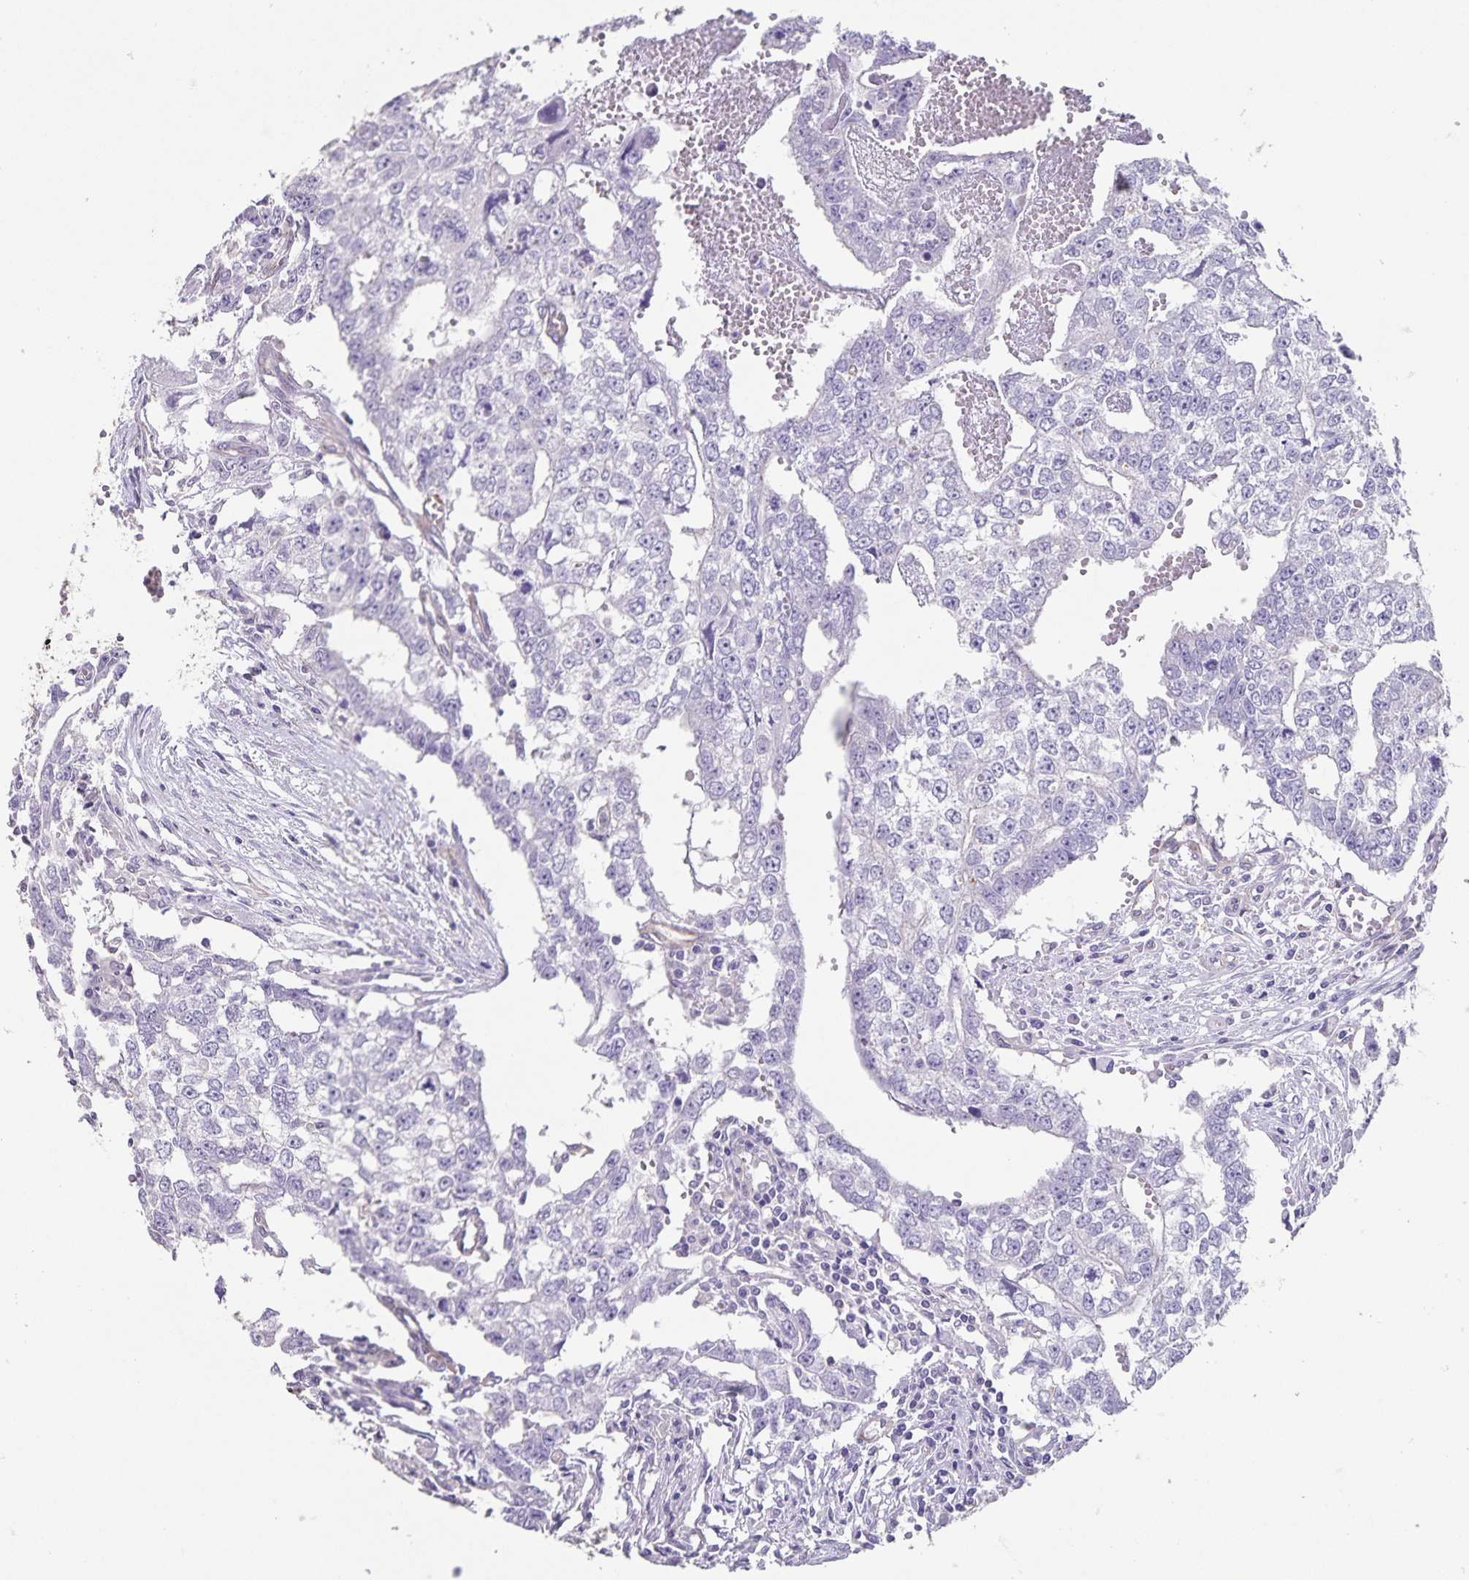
{"staining": {"intensity": "negative", "quantity": "none", "location": "none"}, "tissue": "testis cancer", "cell_type": "Tumor cells", "image_type": "cancer", "snomed": [{"axis": "morphology", "description": "Carcinoma, Embryonal, NOS"}, {"axis": "morphology", "description": "Teratoma, malignant, NOS"}, {"axis": "topography", "description": "Testis"}], "caption": "A high-resolution histopathology image shows immunohistochemistry (IHC) staining of testis teratoma (malignant), which displays no significant positivity in tumor cells.", "gene": "SYNM", "patient": {"sex": "male", "age": 24}}